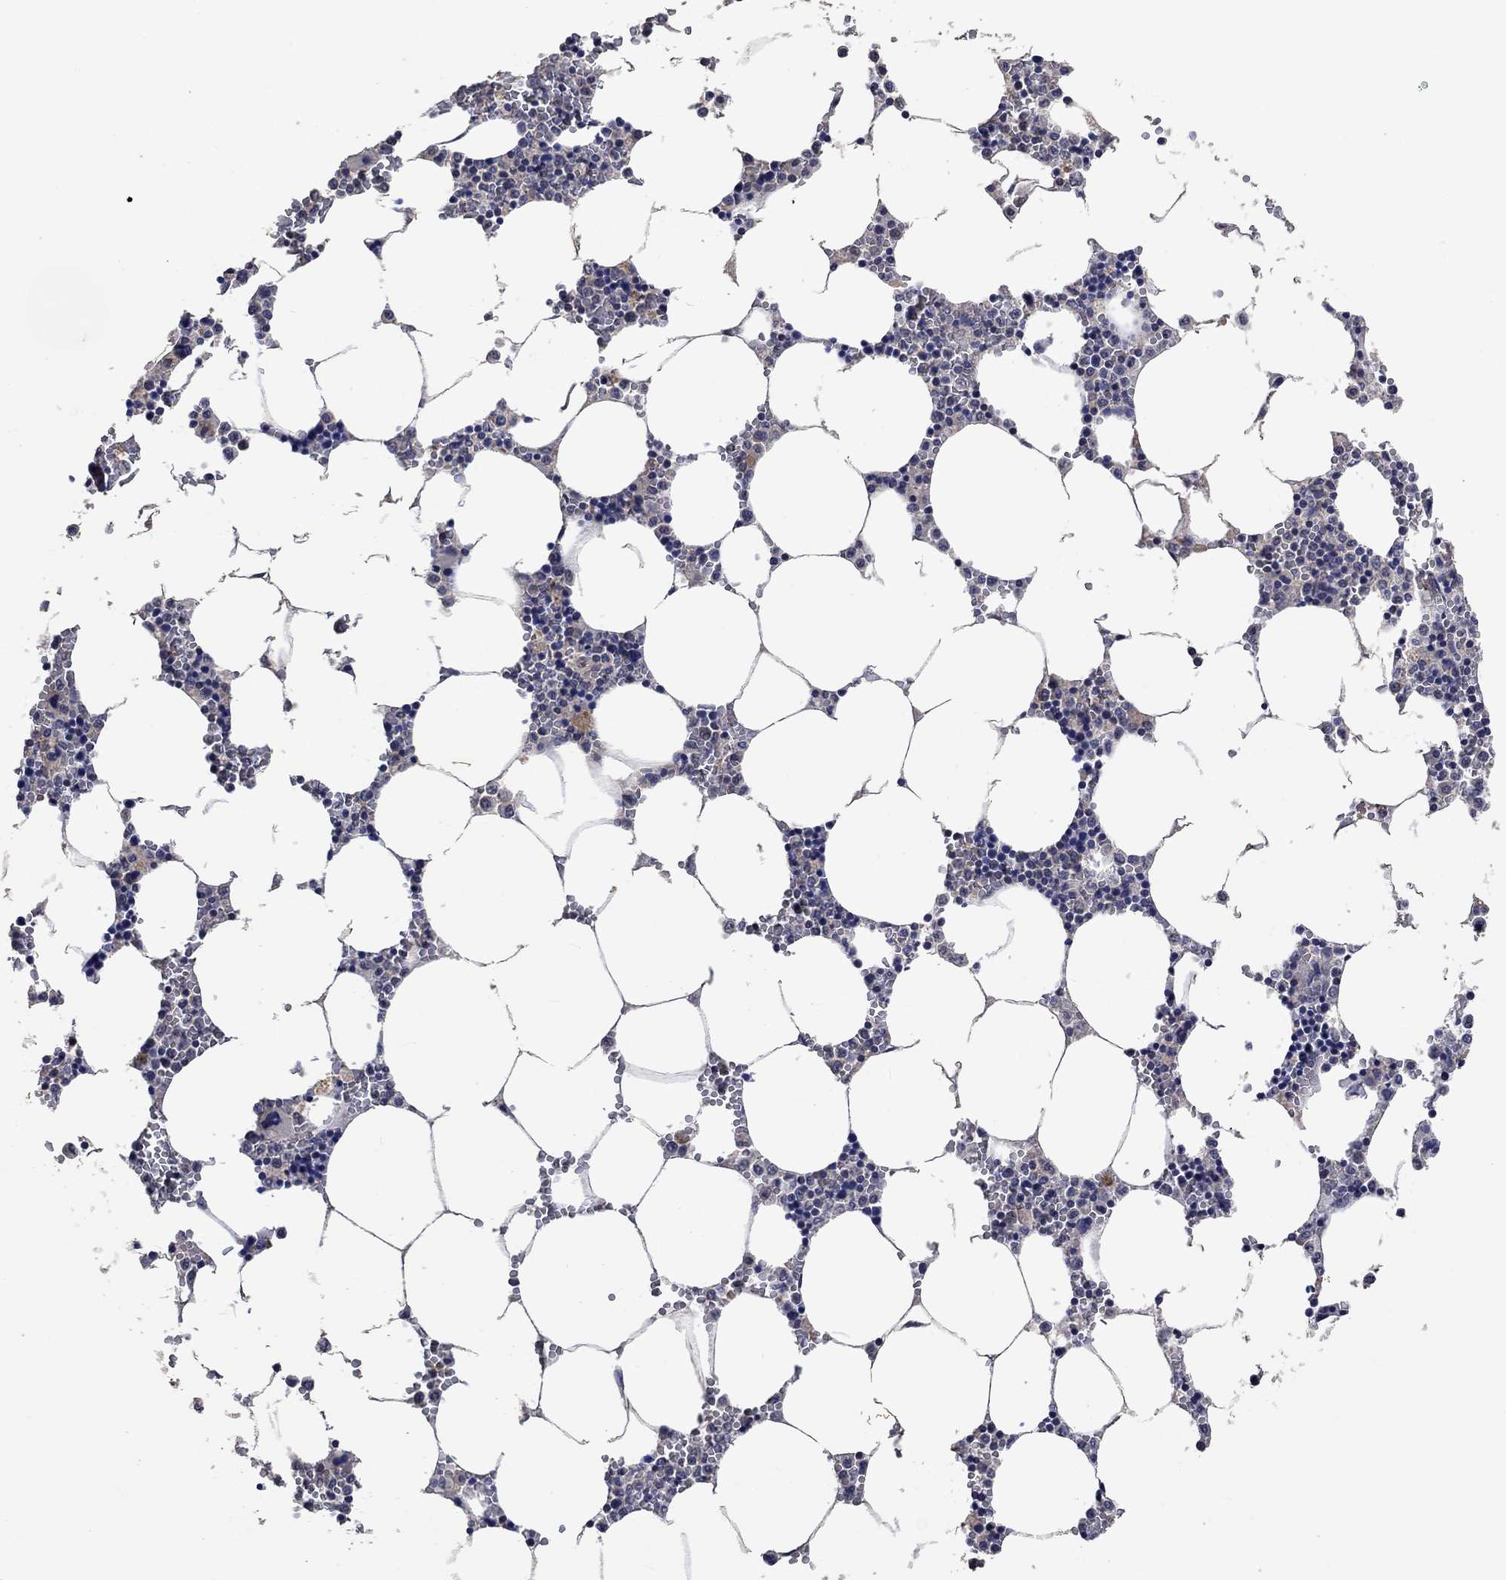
{"staining": {"intensity": "weak", "quantity": "<25%", "location": "cytoplasmic/membranous"}, "tissue": "bone marrow", "cell_type": "Hematopoietic cells", "image_type": "normal", "snomed": [{"axis": "morphology", "description": "Normal tissue, NOS"}, {"axis": "topography", "description": "Bone marrow"}], "caption": "Immunohistochemistry (IHC) photomicrograph of benign bone marrow stained for a protein (brown), which reveals no expression in hematopoietic cells.", "gene": "PTPN20", "patient": {"sex": "female", "age": 64}}